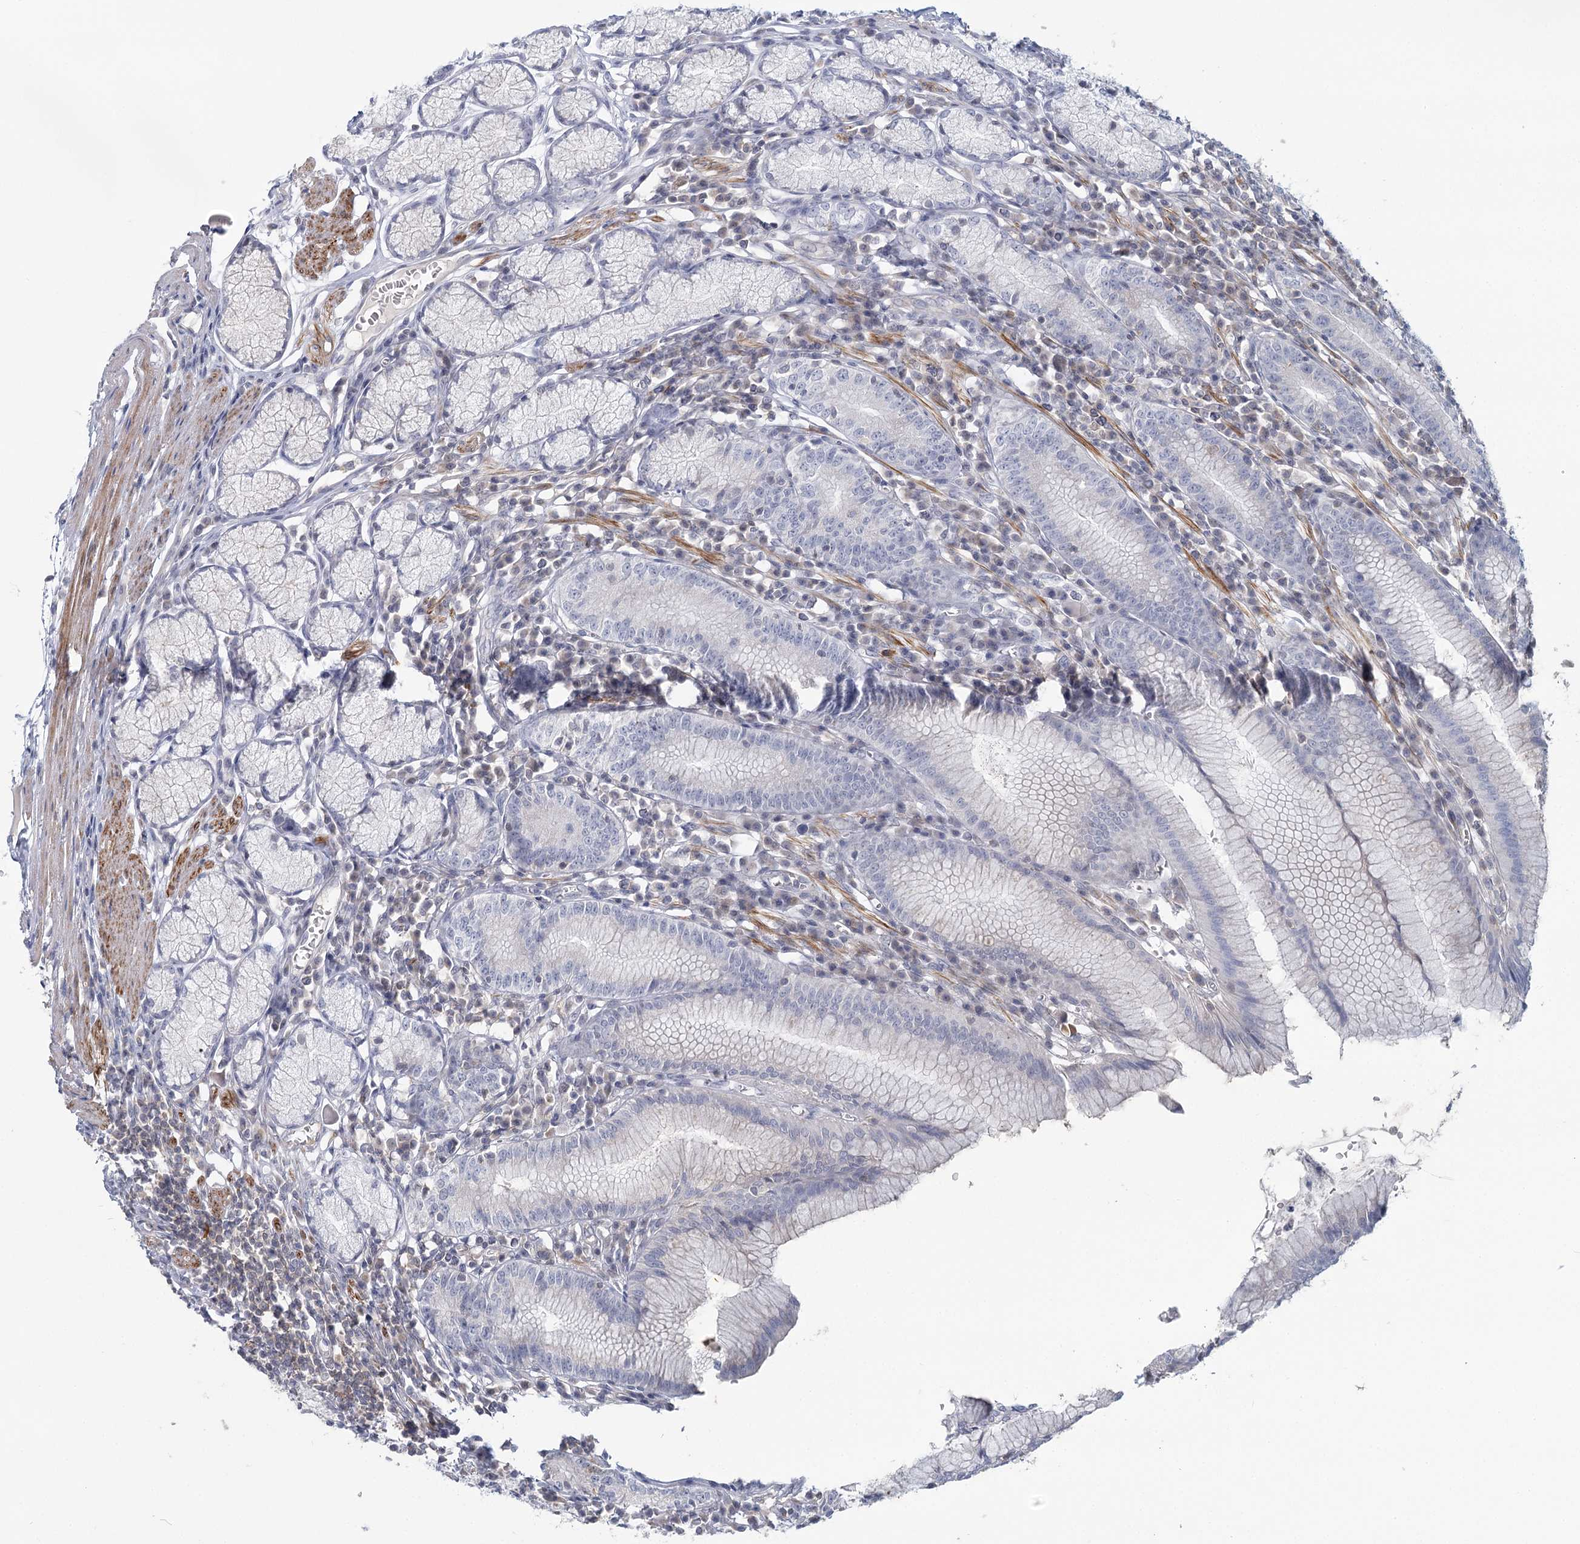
{"staining": {"intensity": "weak", "quantity": "<25%", "location": "cytoplasmic/membranous"}, "tissue": "stomach", "cell_type": "Glandular cells", "image_type": "normal", "snomed": [{"axis": "morphology", "description": "Normal tissue, NOS"}, {"axis": "topography", "description": "Stomach"}], "caption": "Immunohistochemistry photomicrograph of benign stomach: stomach stained with DAB displays no significant protein positivity in glandular cells. (Brightfield microscopy of DAB immunohistochemistry at high magnification).", "gene": "USP11", "patient": {"sex": "male", "age": 55}}